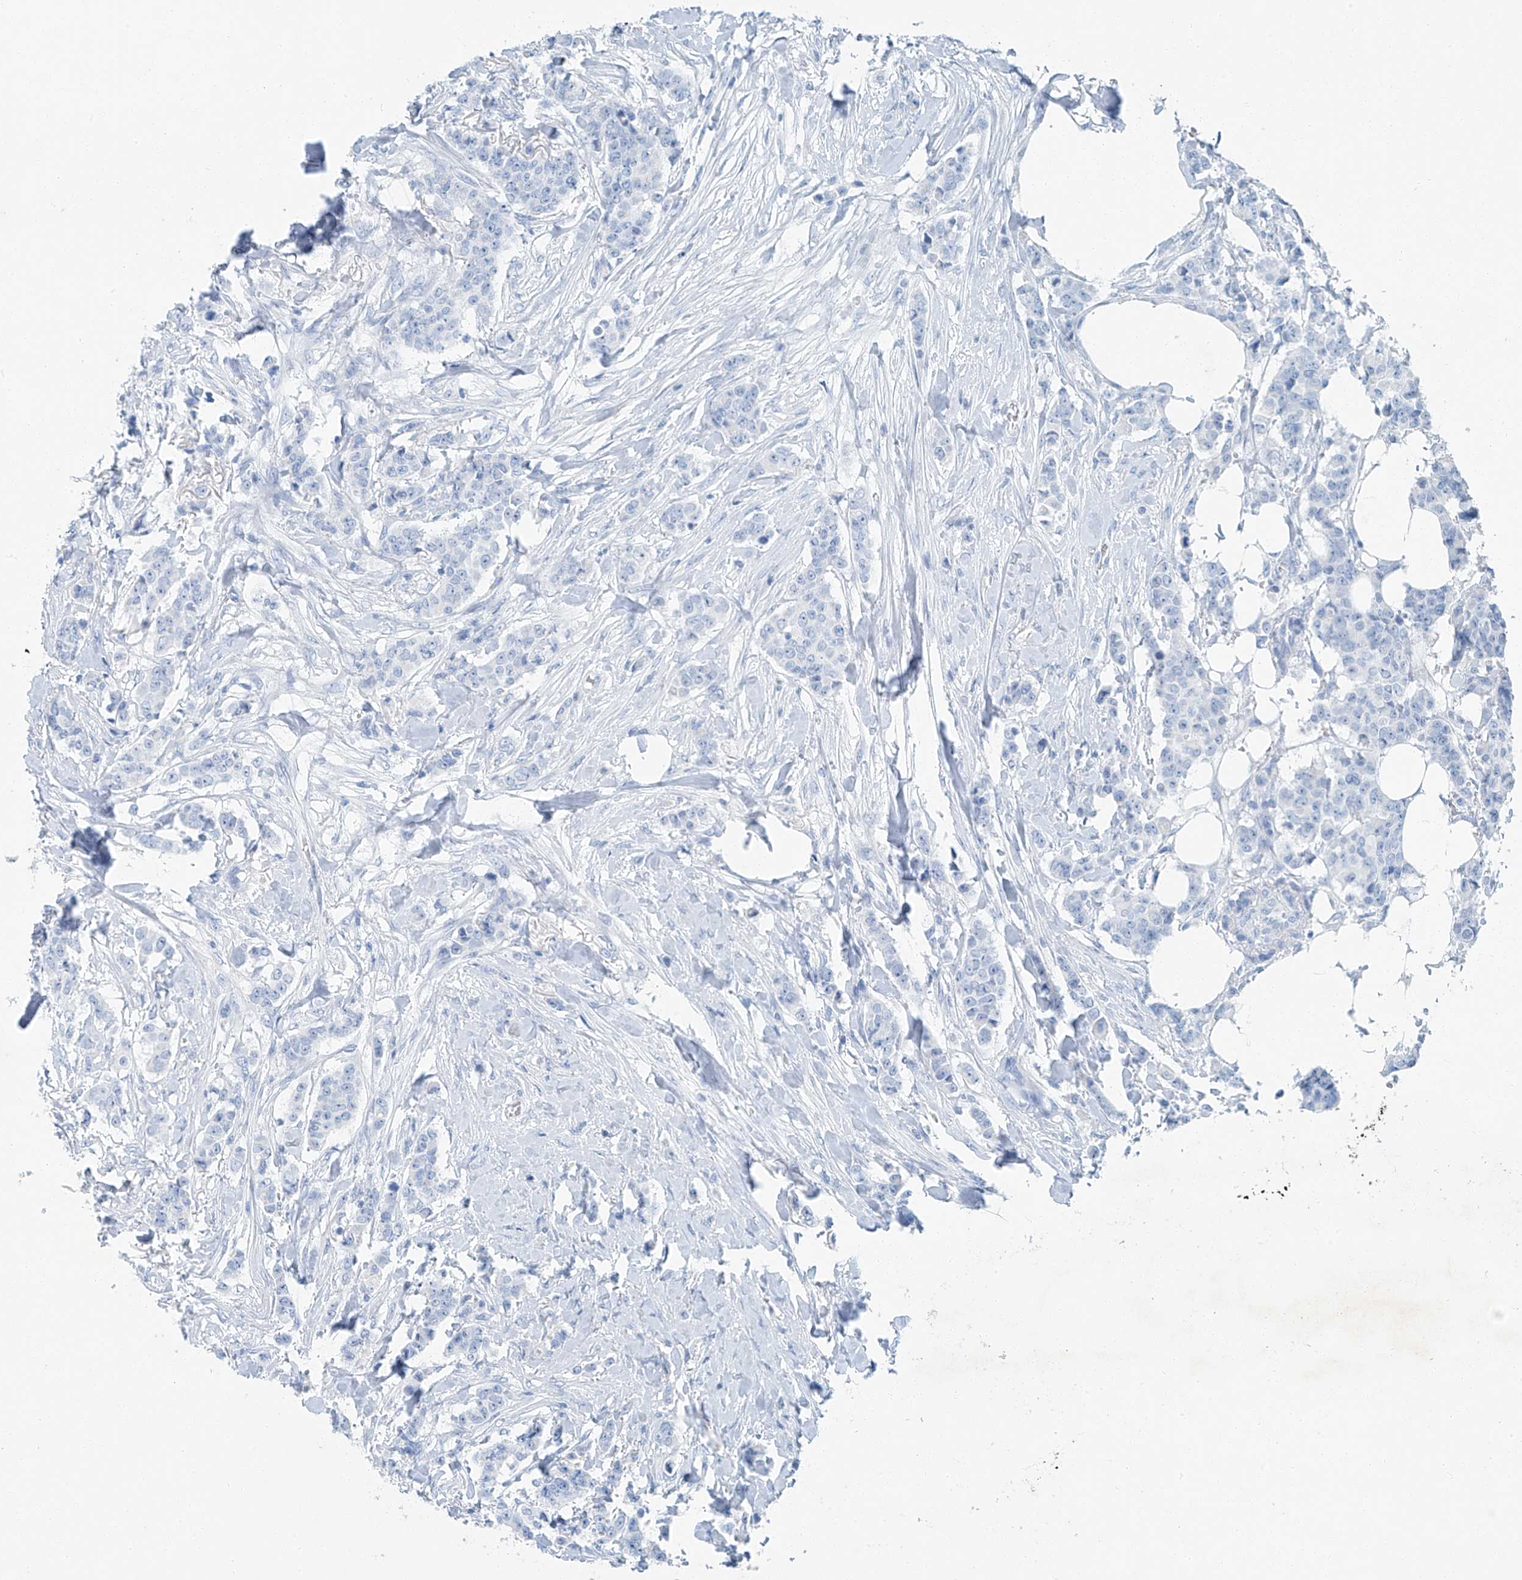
{"staining": {"intensity": "negative", "quantity": "none", "location": "none"}, "tissue": "breast cancer", "cell_type": "Tumor cells", "image_type": "cancer", "snomed": [{"axis": "morphology", "description": "Duct carcinoma"}, {"axis": "topography", "description": "Breast"}], "caption": "Tumor cells are negative for protein expression in human breast cancer. (DAB (3,3'-diaminobenzidine) immunohistochemistry (IHC) visualized using brightfield microscopy, high magnification).", "gene": "C1orf87", "patient": {"sex": "female", "age": 40}}